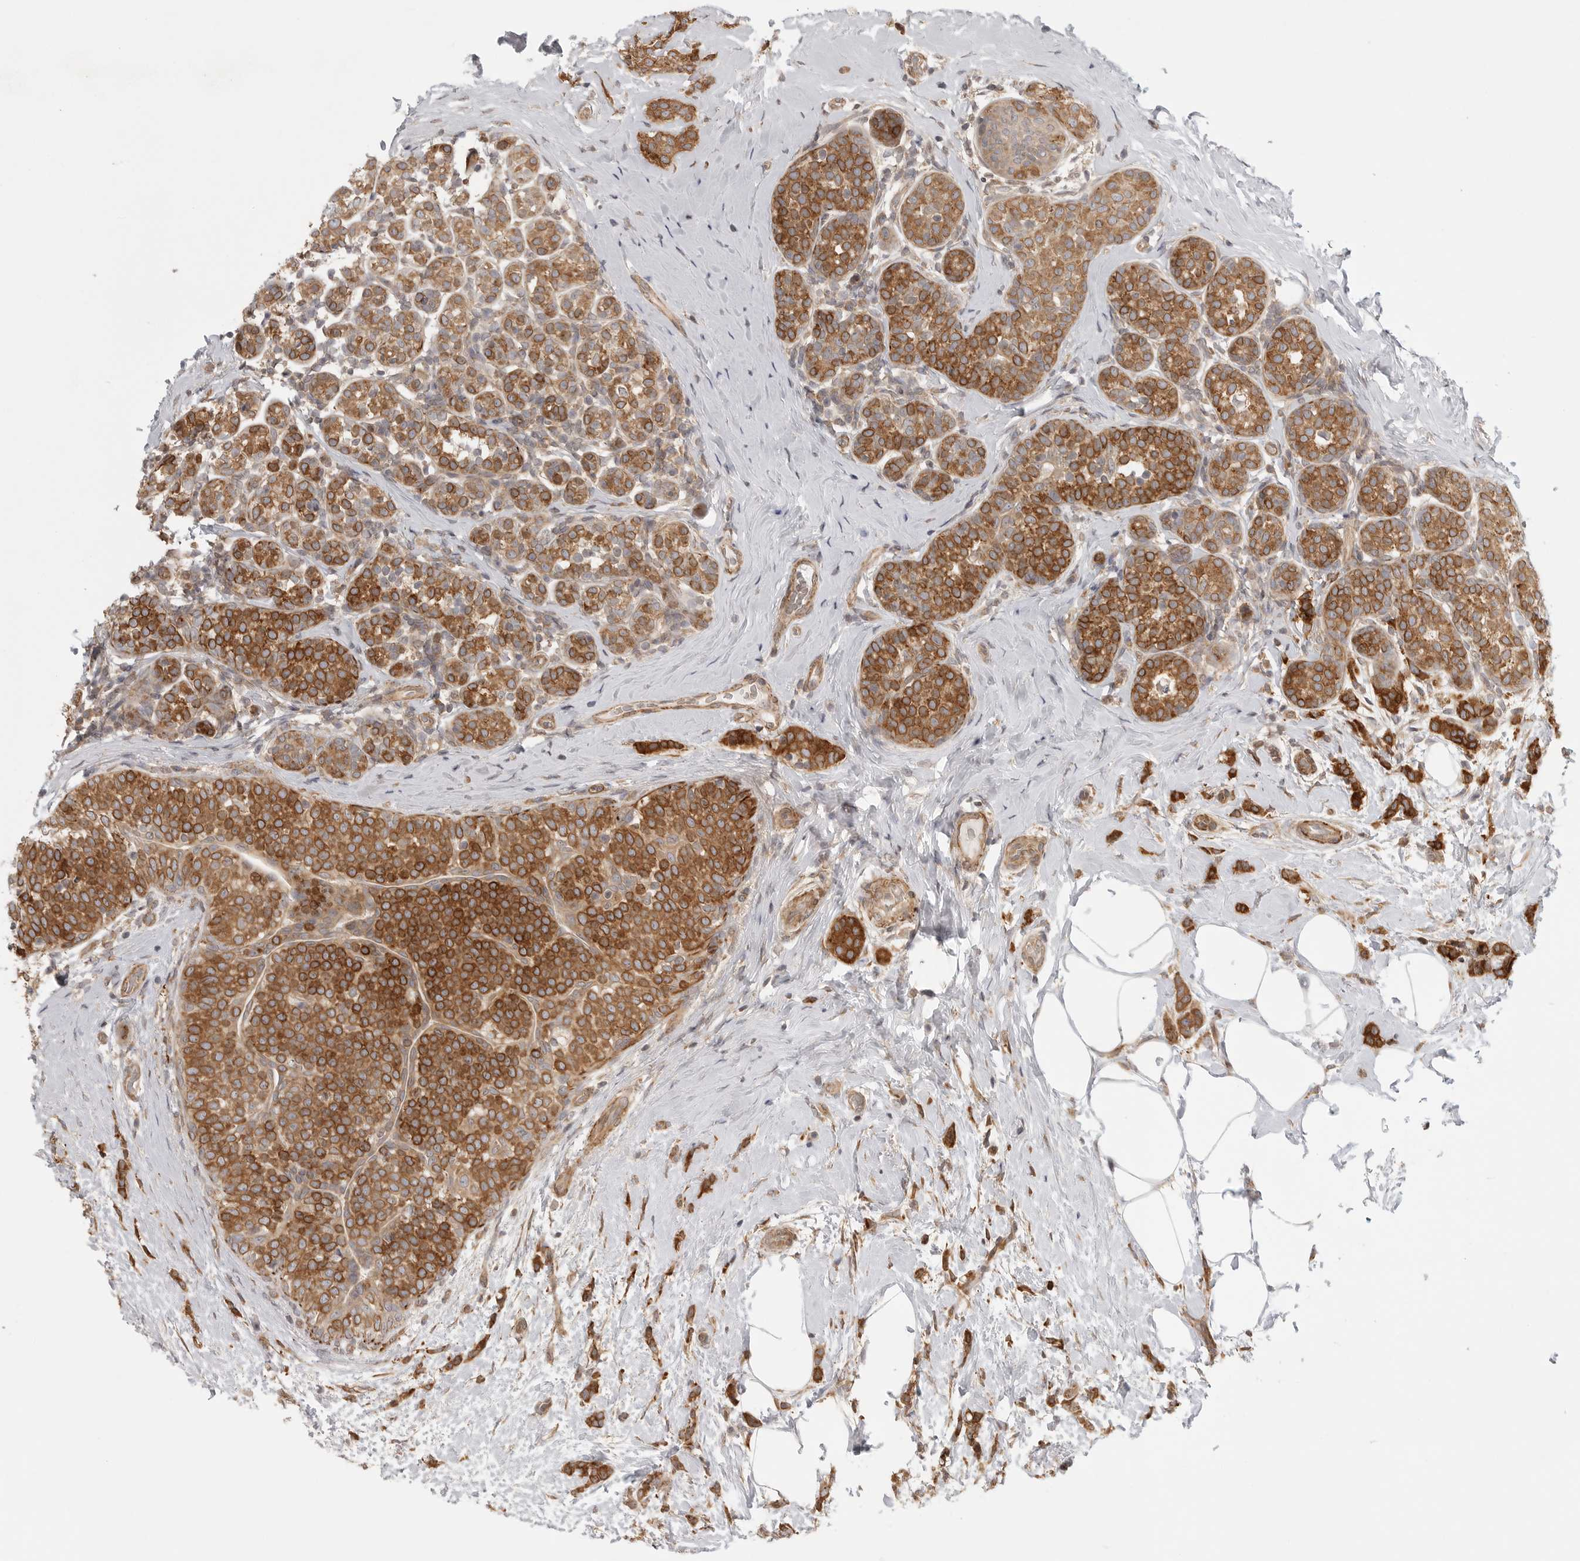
{"staining": {"intensity": "strong", "quantity": ">75%", "location": "cytoplasmic/membranous"}, "tissue": "breast cancer", "cell_type": "Tumor cells", "image_type": "cancer", "snomed": [{"axis": "morphology", "description": "Lobular carcinoma, in situ"}, {"axis": "morphology", "description": "Lobular carcinoma"}, {"axis": "topography", "description": "Breast"}], "caption": "An immunohistochemistry (IHC) image of tumor tissue is shown. Protein staining in brown shows strong cytoplasmic/membranous positivity in breast lobular carcinoma in situ within tumor cells. The staining was performed using DAB (3,3'-diaminobenzidine), with brown indicating positive protein expression. Nuclei are stained blue with hematoxylin.", "gene": "CERS2", "patient": {"sex": "female", "age": 41}}